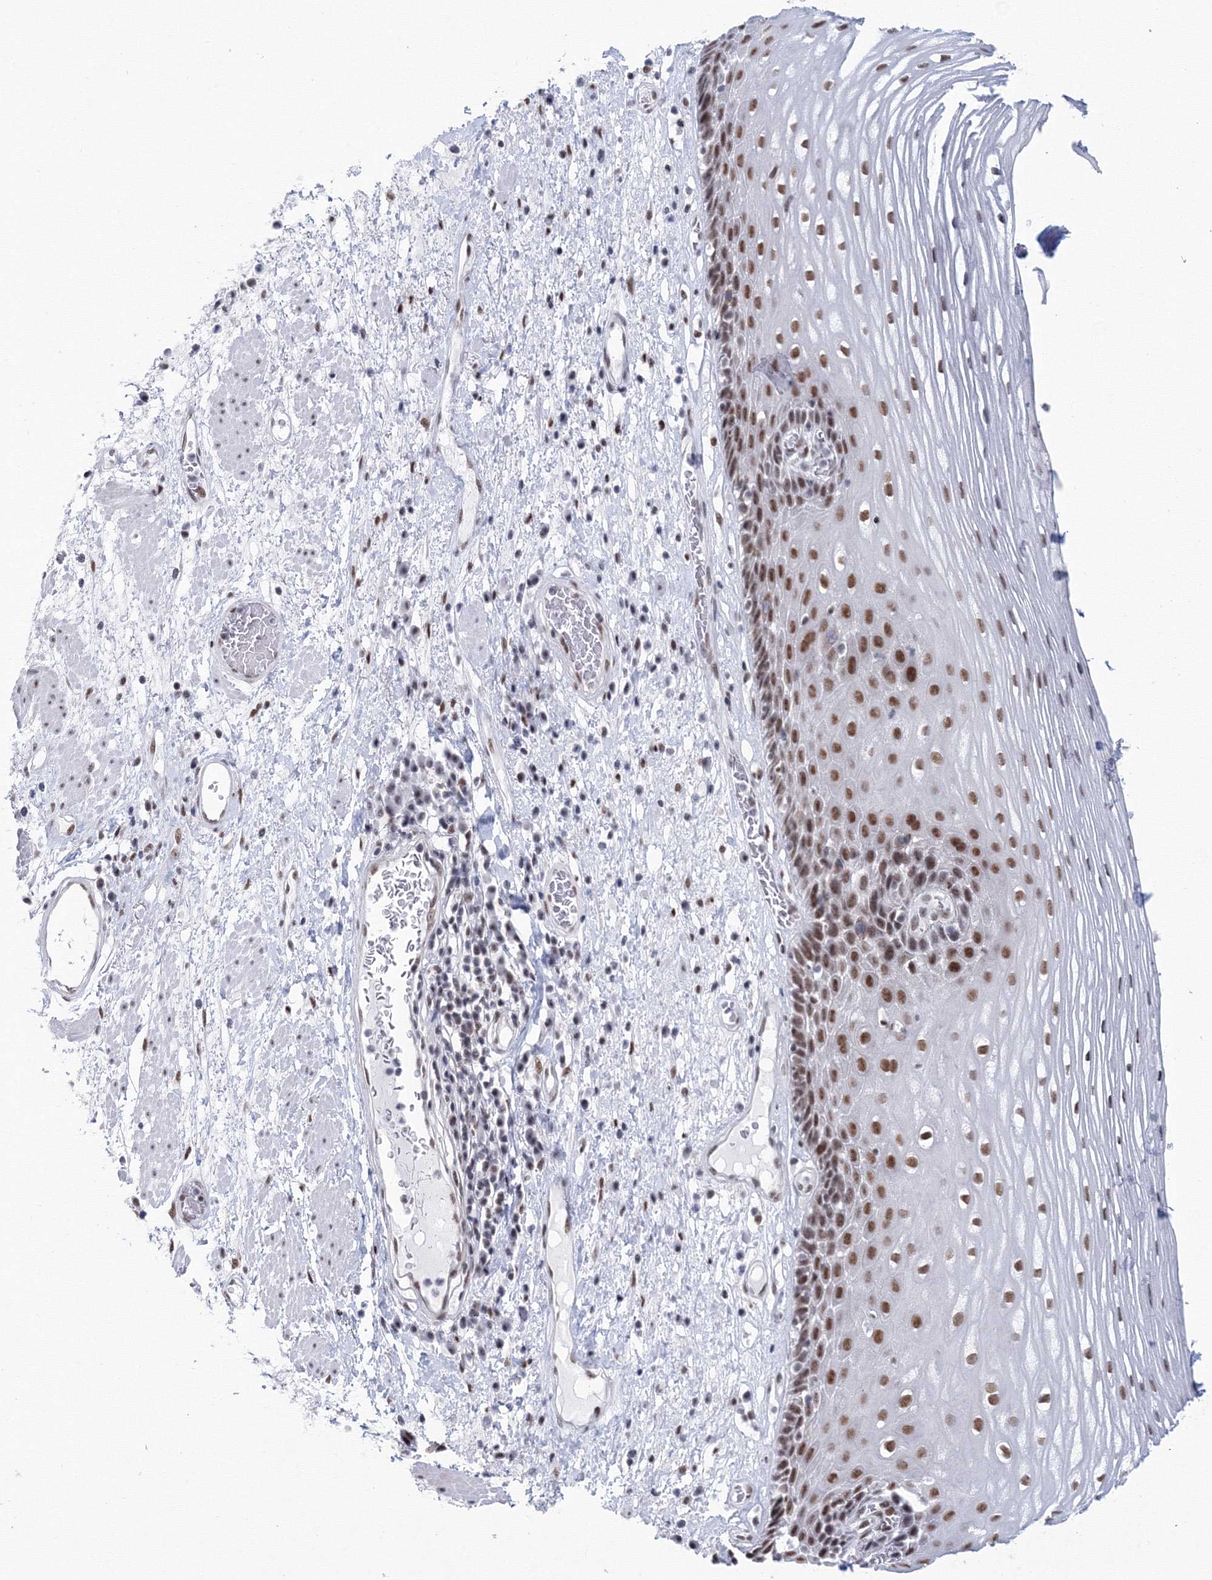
{"staining": {"intensity": "moderate", "quantity": ">75%", "location": "nuclear"}, "tissue": "esophagus", "cell_type": "Squamous epithelial cells", "image_type": "normal", "snomed": [{"axis": "morphology", "description": "Normal tissue, NOS"}, {"axis": "morphology", "description": "Adenocarcinoma, NOS"}, {"axis": "topography", "description": "Esophagus"}], "caption": "Immunohistochemistry (IHC) of unremarkable human esophagus reveals medium levels of moderate nuclear expression in approximately >75% of squamous epithelial cells. (DAB IHC with brightfield microscopy, high magnification).", "gene": "SF3B6", "patient": {"sex": "male", "age": 62}}